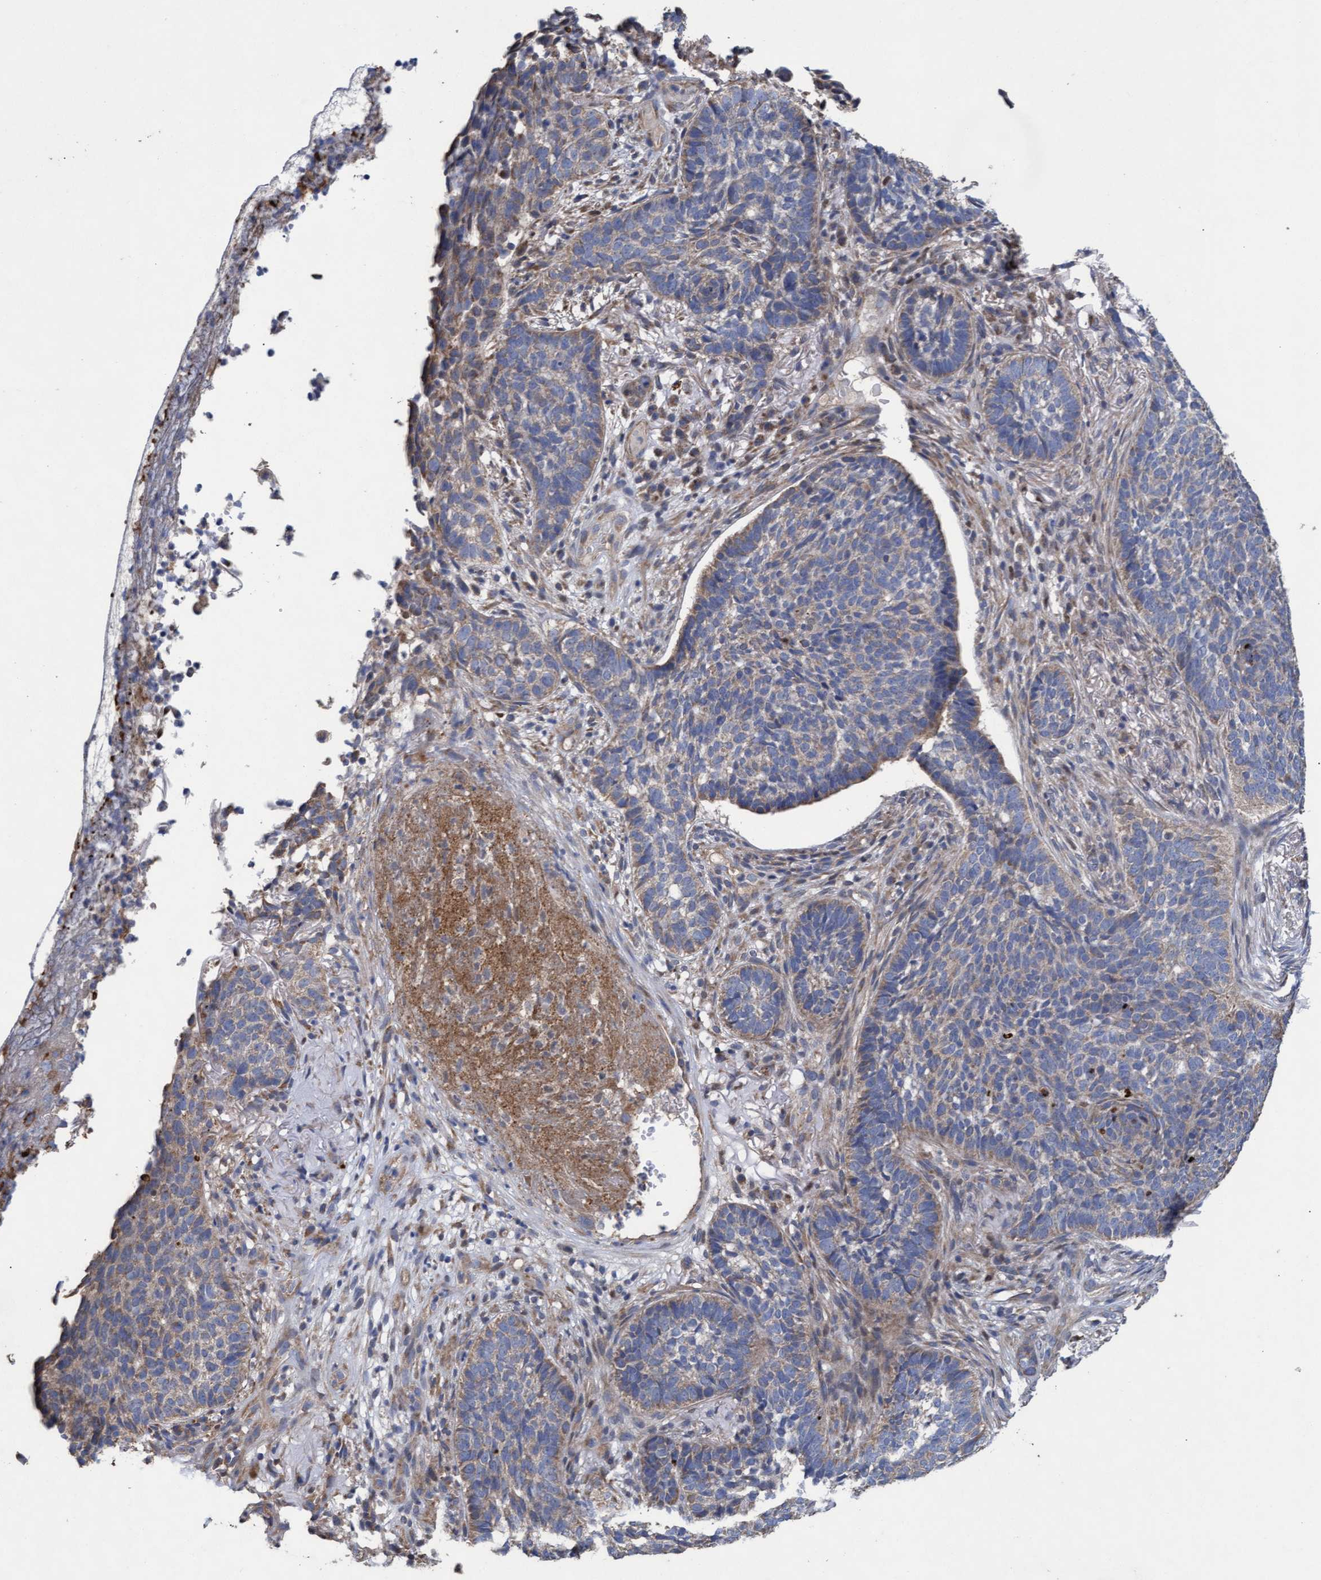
{"staining": {"intensity": "weak", "quantity": "25%-75%", "location": "cytoplasmic/membranous"}, "tissue": "skin cancer", "cell_type": "Tumor cells", "image_type": "cancer", "snomed": [{"axis": "morphology", "description": "Basal cell carcinoma"}, {"axis": "topography", "description": "Skin"}], "caption": "An image of human skin cancer stained for a protein shows weak cytoplasmic/membranous brown staining in tumor cells.", "gene": "MRPL38", "patient": {"sex": "male", "age": 85}}